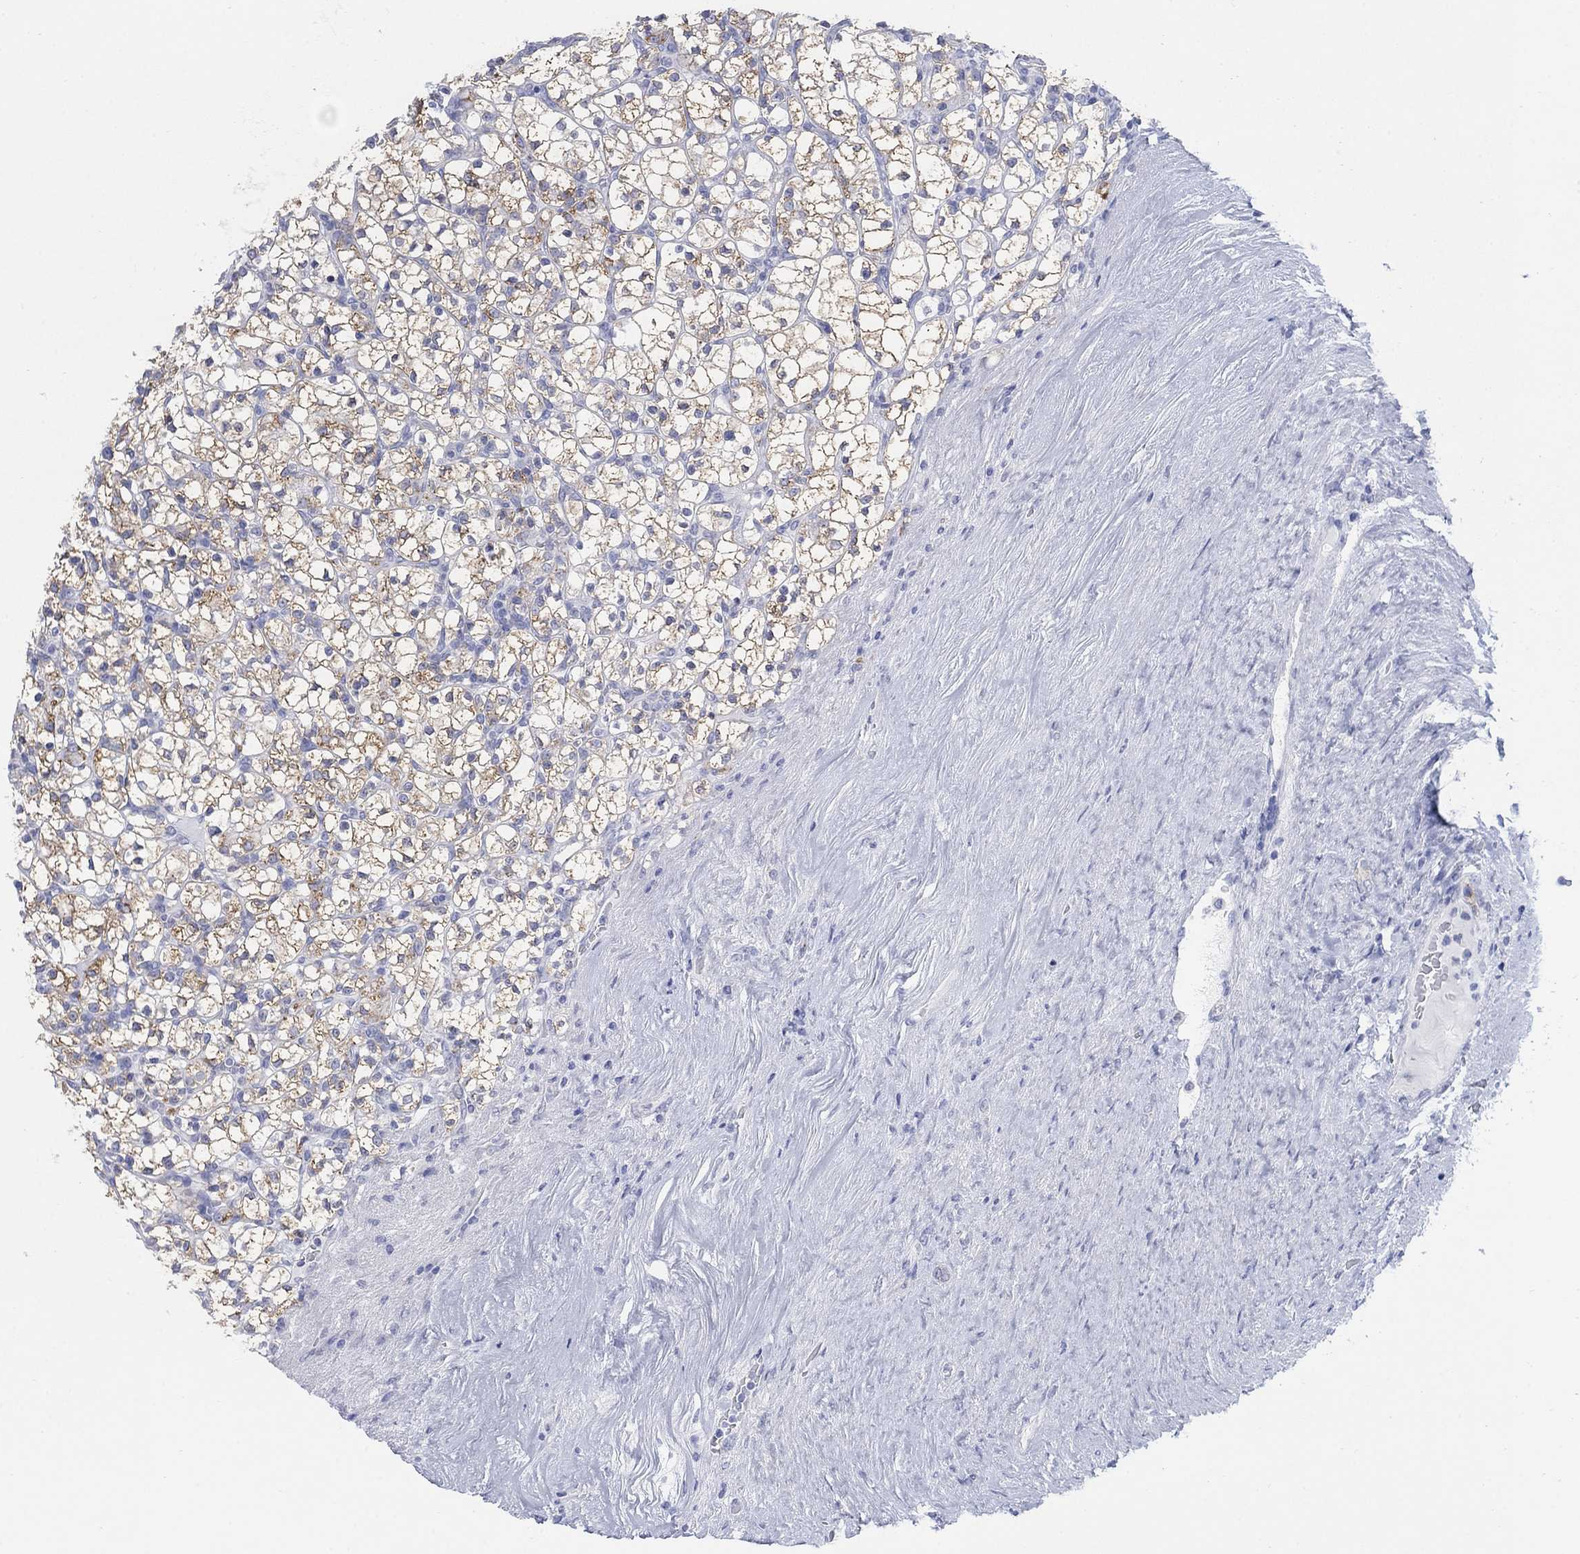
{"staining": {"intensity": "moderate", "quantity": ">75%", "location": "cytoplasmic/membranous"}, "tissue": "renal cancer", "cell_type": "Tumor cells", "image_type": "cancer", "snomed": [{"axis": "morphology", "description": "Adenocarcinoma, NOS"}, {"axis": "topography", "description": "Kidney"}], "caption": "There is medium levels of moderate cytoplasmic/membranous staining in tumor cells of adenocarcinoma (renal), as demonstrated by immunohistochemical staining (brown color).", "gene": "SCCPDH", "patient": {"sex": "female", "age": 89}}